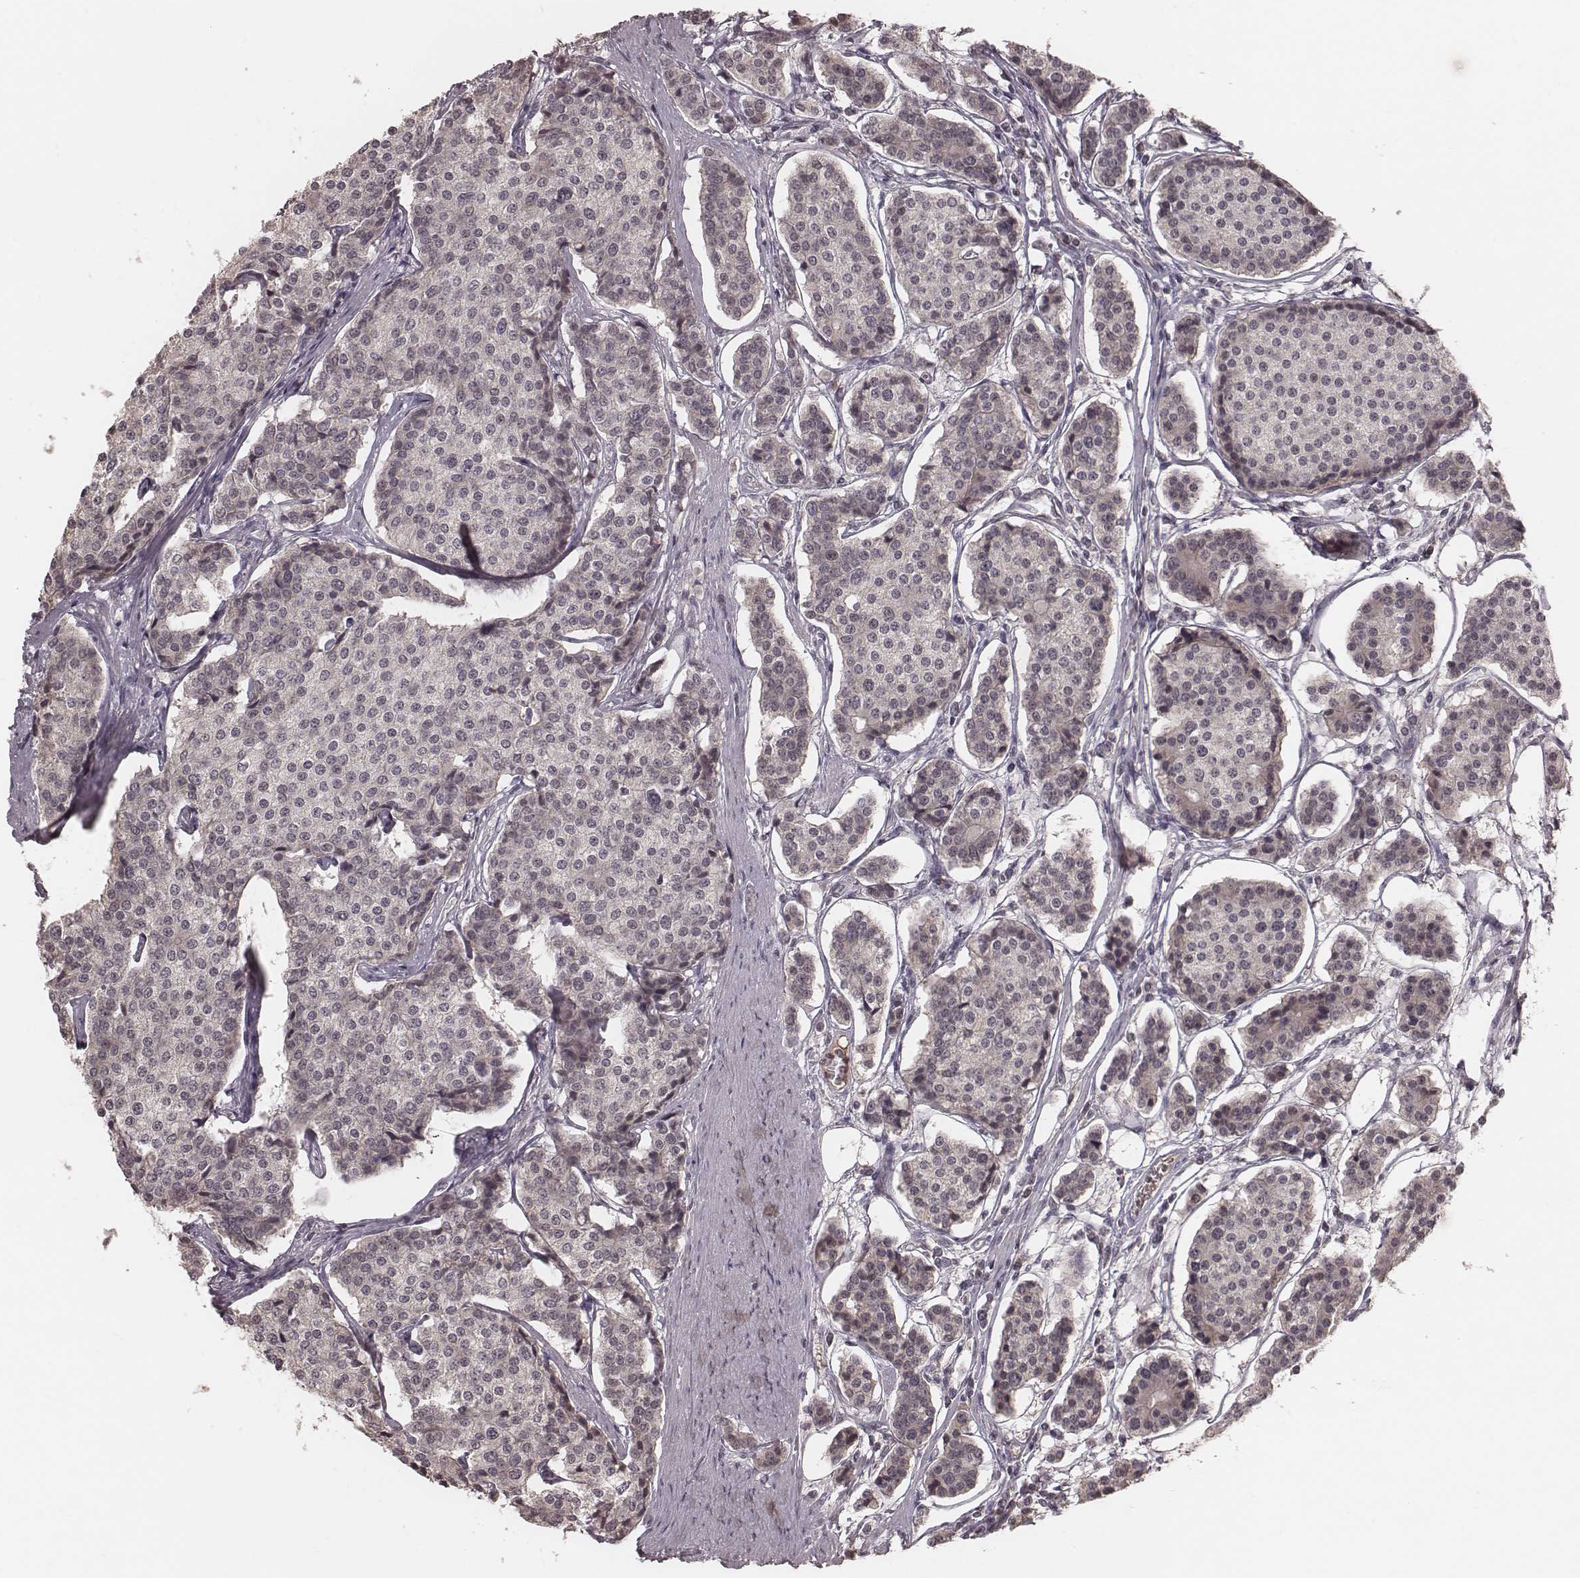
{"staining": {"intensity": "negative", "quantity": "none", "location": "none"}, "tissue": "carcinoid", "cell_type": "Tumor cells", "image_type": "cancer", "snomed": [{"axis": "morphology", "description": "Carcinoid, malignant, NOS"}, {"axis": "topography", "description": "Small intestine"}], "caption": "High power microscopy photomicrograph of an immunohistochemistry micrograph of carcinoid, revealing no significant staining in tumor cells.", "gene": "IL5", "patient": {"sex": "female", "age": 65}}